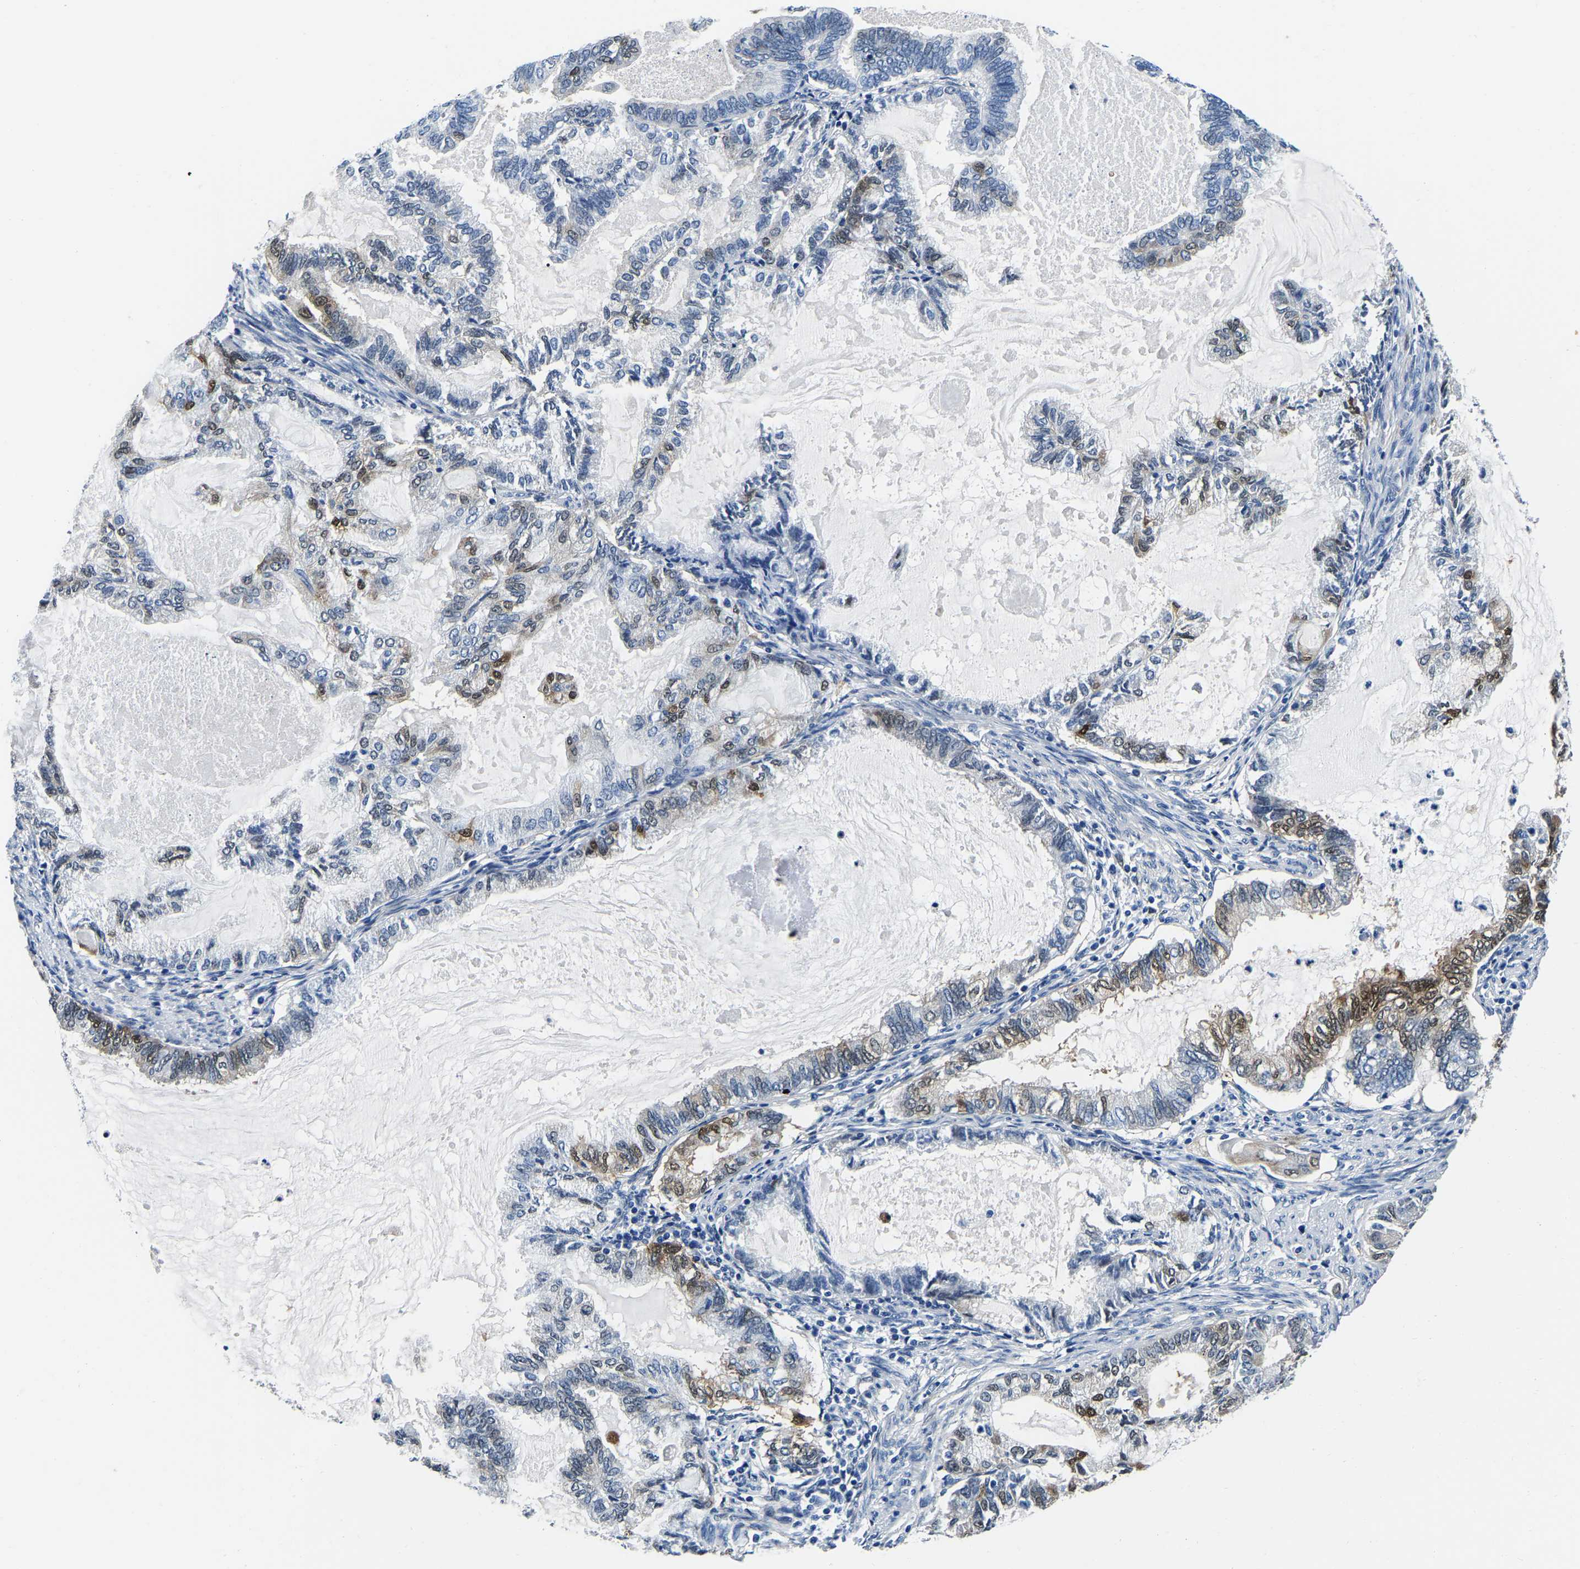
{"staining": {"intensity": "moderate", "quantity": "<25%", "location": "cytoplasmic/membranous,nuclear"}, "tissue": "endometrial cancer", "cell_type": "Tumor cells", "image_type": "cancer", "snomed": [{"axis": "morphology", "description": "Adenocarcinoma, NOS"}, {"axis": "topography", "description": "Endometrium"}], "caption": "Immunohistochemical staining of endometrial cancer (adenocarcinoma) demonstrates moderate cytoplasmic/membranous and nuclear protein expression in approximately <25% of tumor cells. (DAB IHC, brown staining for protein, blue staining for nuclei).", "gene": "S100A13", "patient": {"sex": "female", "age": 86}}